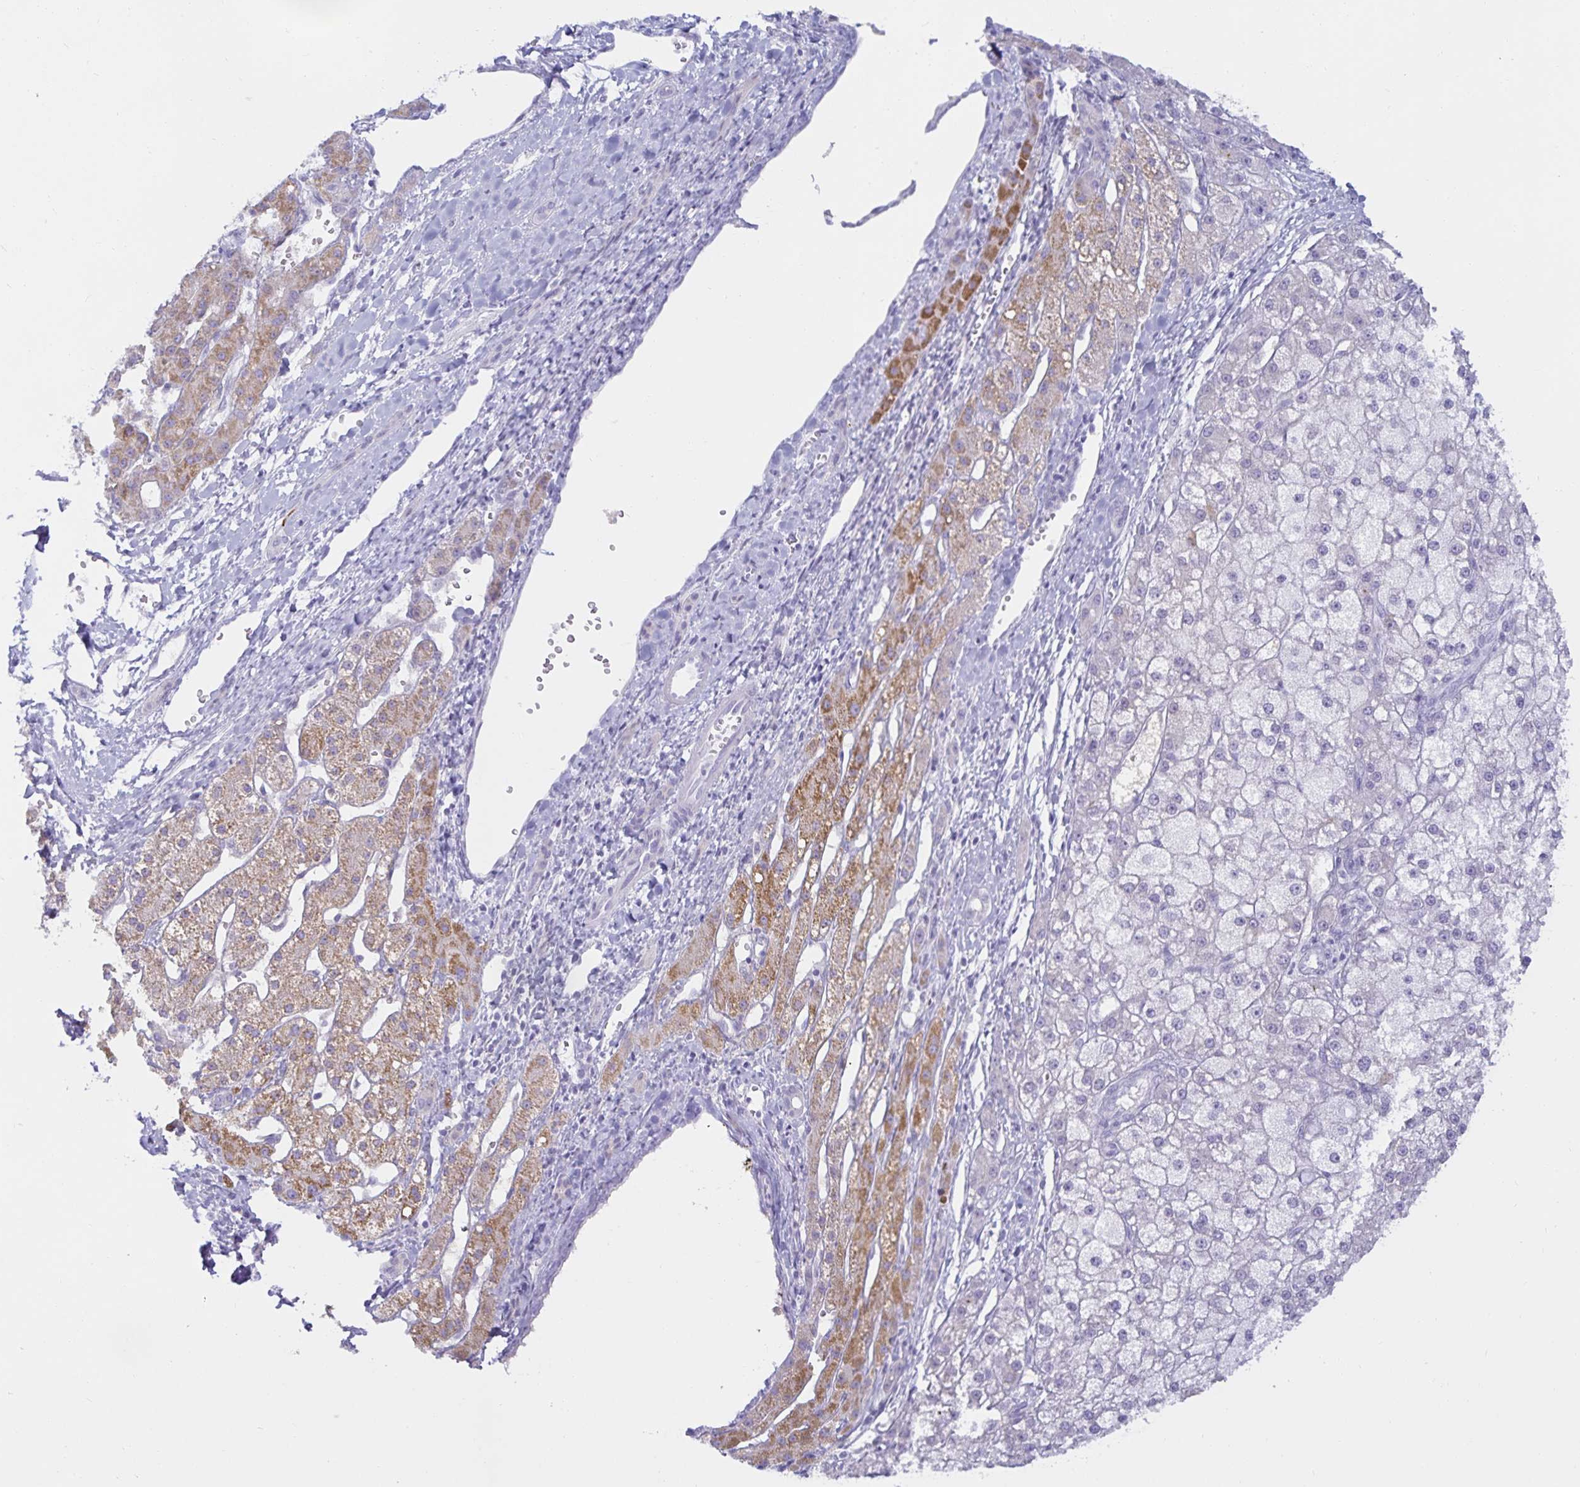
{"staining": {"intensity": "negative", "quantity": "none", "location": "none"}, "tissue": "liver cancer", "cell_type": "Tumor cells", "image_type": "cancer", "snomed": [{"axis": "morphology", "description": "Carcinoma, Hepatocellular, NOS"}, {"axis": "topography", "description": "Liver"}], "caption": "Liver cancer (hepatocellular carcinoma) stained for a protein using IHC displays no positivity tumor cells.", "gene": "MON2", "patient": {"sex": "male", "age": 67}}